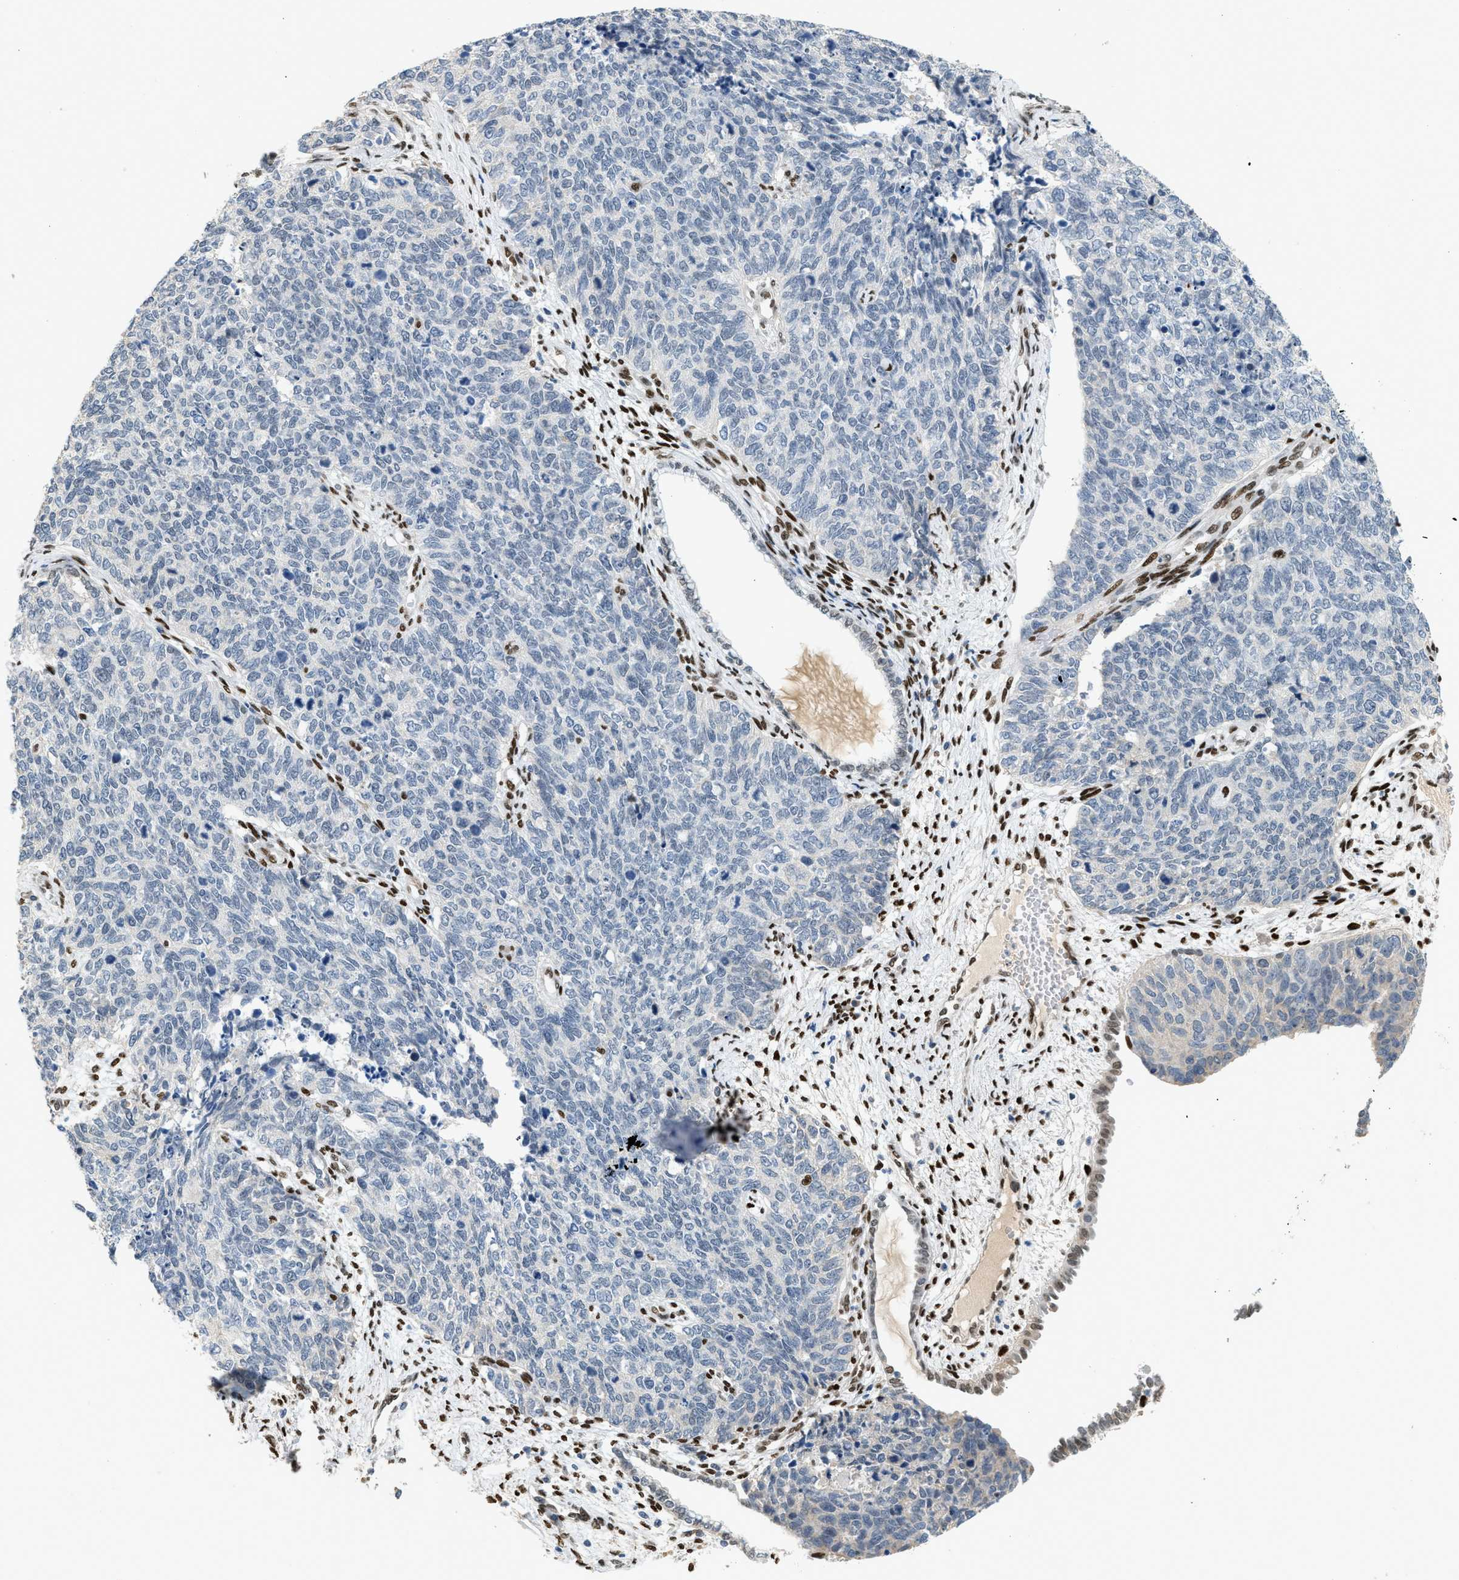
{"staining": {"intensity": "negative", "quantity": "none", "location": "none"}, "tissue": "cervical cancer", "cell_type": "Tumor cells", "image_type": "cancer", "snomed": [{"axis": "morphology", "description": "Squamous cell carcinoma, NOS"}, {"axis": "topography", "description": "Cervix"}], "caption": "An immunohistochemistry (IHC) image of squamous cell carcinoma (cervical) is shown. There is no staining in tumor cells of squamous cell carcinoma (cervical).", "gene": "ZBTB20", "patient": {"sex": "female", "age": 63}}